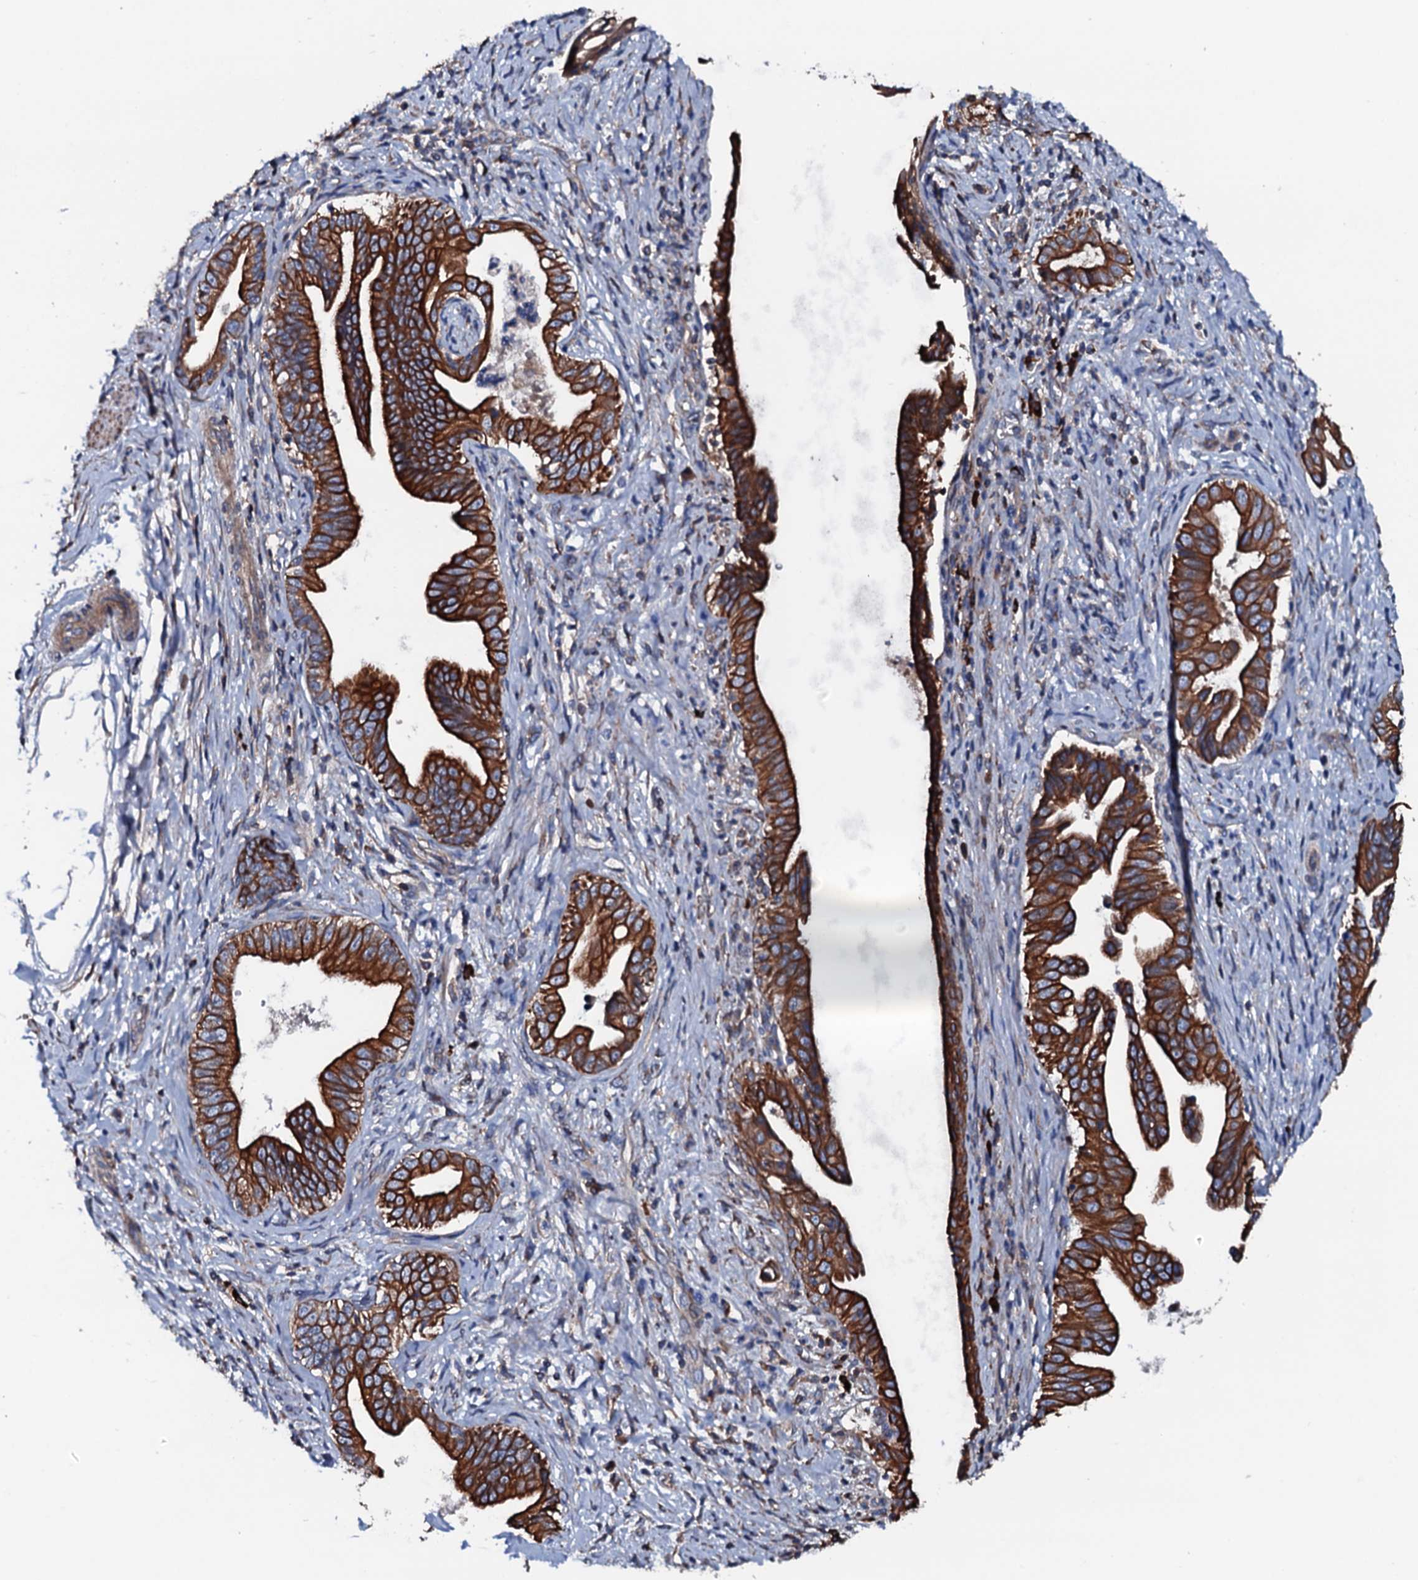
{"staining": {"intensity": "strong", "quantity": ">75%", "location": "cytoplasmic/membranous"}, "tissue": "pancreatic cancer", "cell_type": "Tumor cells", "image_type": "cancer", "snomed": [{"axis": "morphology", "description": "Adenocarcinoma, NOS"}, {"axis": "topography", "description": "Pancreas"}], "caption": "Tumor cells display high levels of strong cytoplasmic/membranous positivity in about >75% of cells in human pancreatic adenocarcinoma.", "gene": "NEK1", "patient": {"sex": "female", "age": 55}}